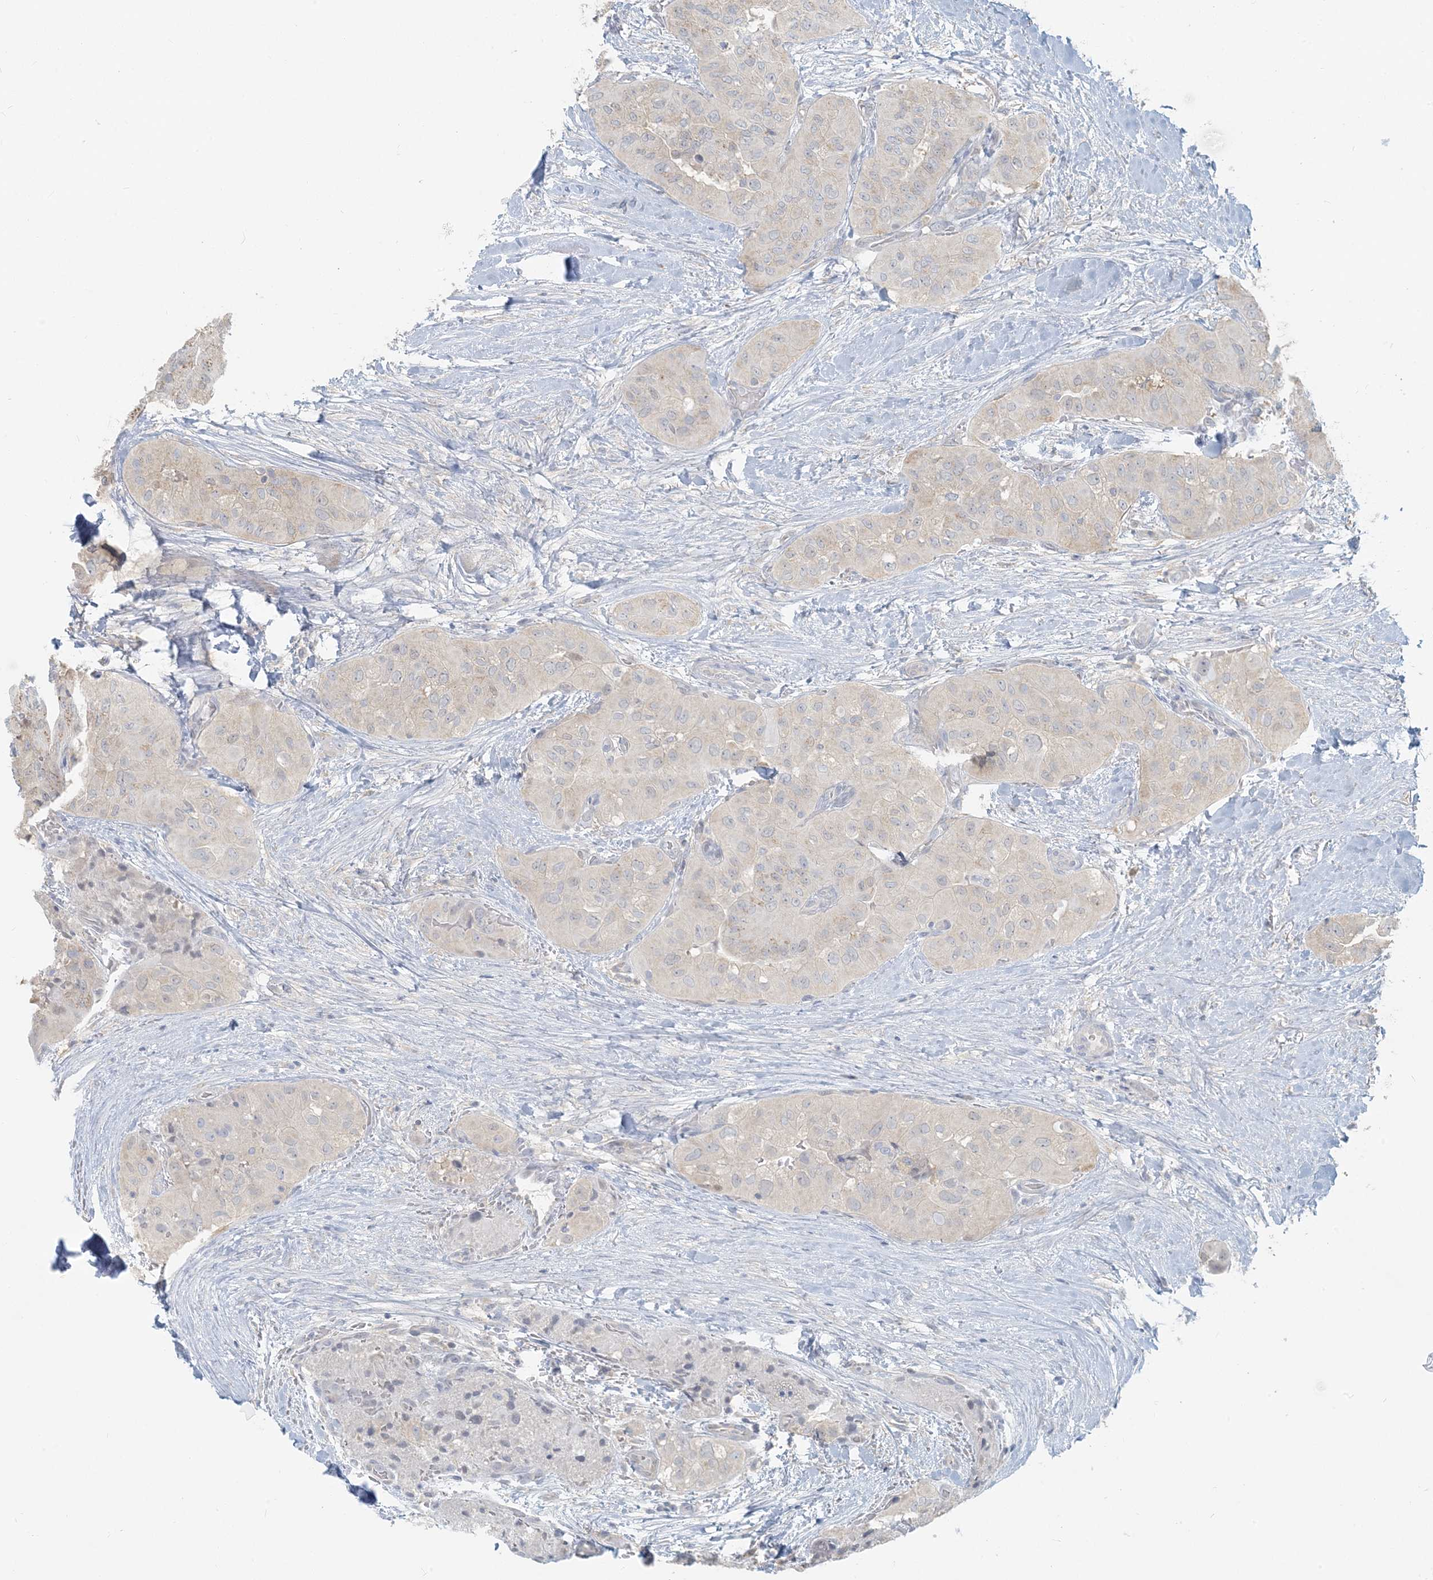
{"staining": {"intensity": "negative", "quantity": "none", "location": "none"}, "tissue": "thyroid cancer", "cell_type": "Tumor cells", "image_type": "cancer", "snomed": [{"axis": "morphology", "description": "Papillary adenocarcinoma, NOS"}, {"axis": "topography", "description": "Thyroid gland"}], "caption": "This is a image of immunohistochemistry staining of papillary adenocarcinoma (thyroid), which shows no expression in tumor cells.", "gene": "HACL1", "patient": {"sex": "female", "age": 59}}